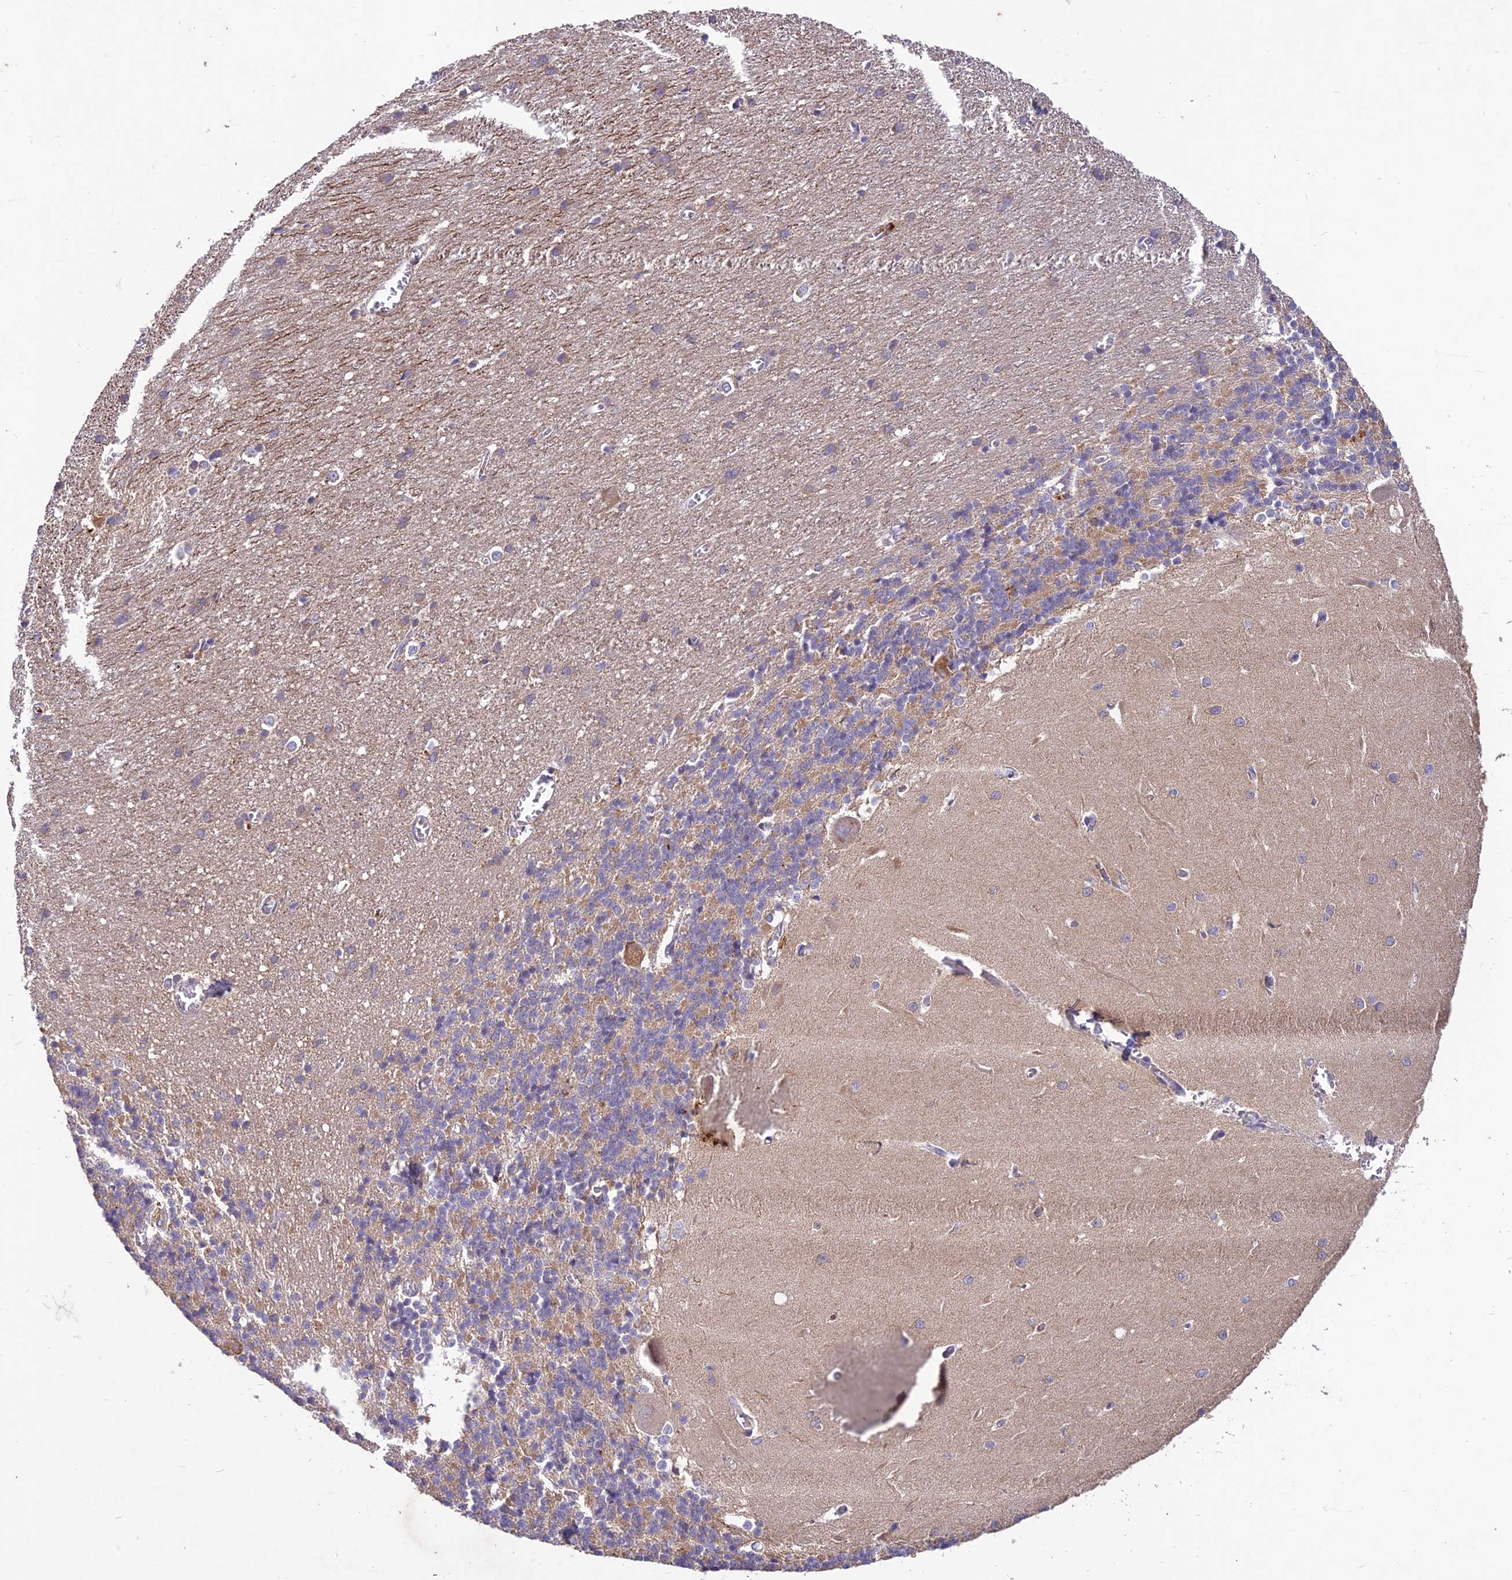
{"staining": {"intensity": "moderate", "quantity": "25%-75%", "location": "cytoplasmic/membranous"}, "tissue": "cerebellum", "cell_type": "Cells in granular layer", "image_type": "normal", "snomed": [{"axis": "morphology", "description": "Normal tissue, NOS"}, {"axis": "topography", "description": "Cerebellum"}], "caption": "About 25%-75% of cells in granular layer in benign cerebellum display moderate cytoplasmic/membranous protein expression as visualized by brown immunohistochemical staining.", "gene": "NXNL2", "patient": {"sex": "male", "age": 37}}